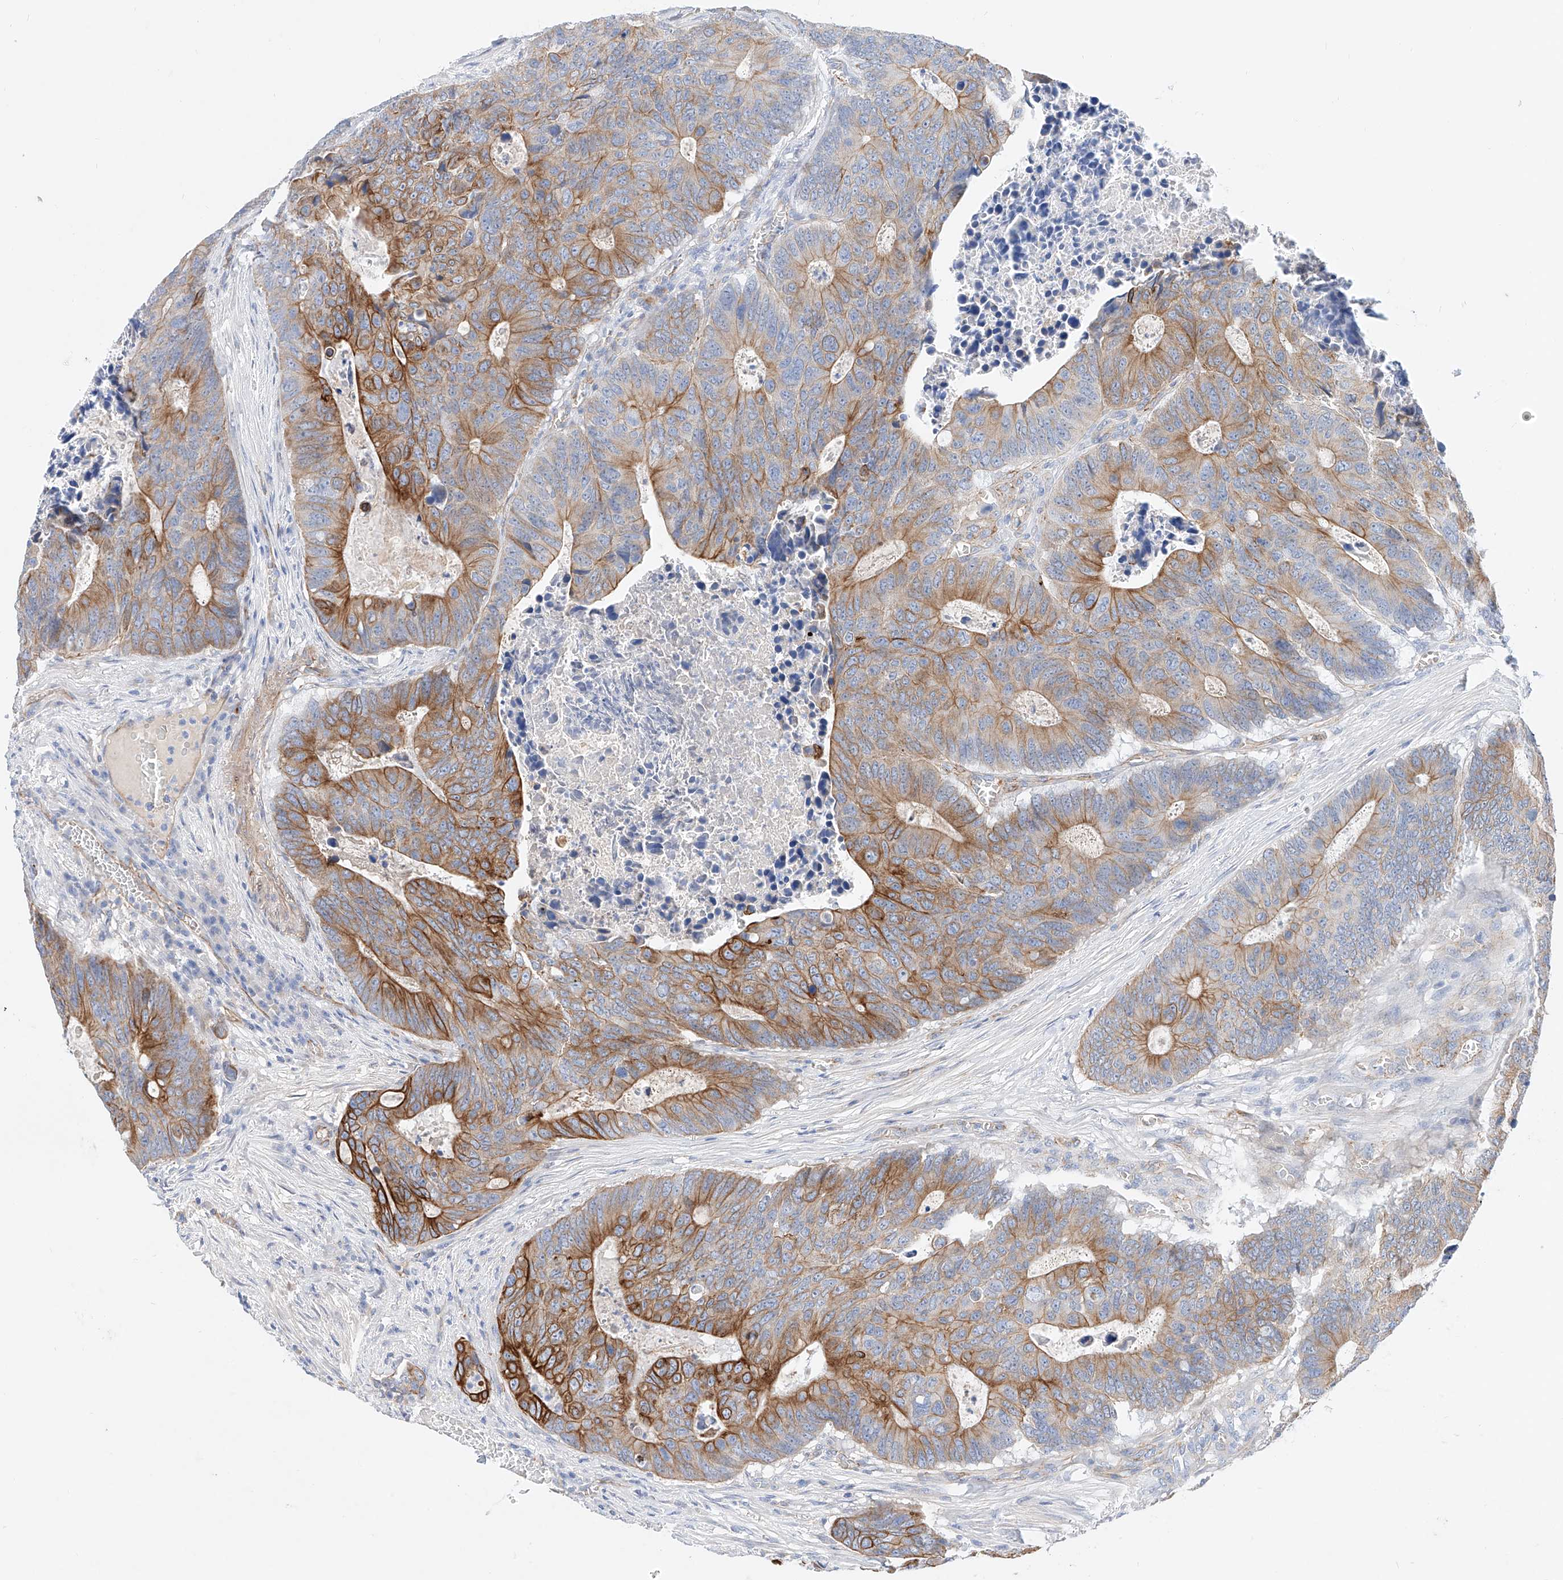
{"staining": {"intensity": "strong", "quantity": "25%-75%", "location": "cytoplasmic/membranous"}, "tissue": "colorectal cancer", "cell_type": "Tumor cells", "image_type": "cancer", "snomed": [{"axis": "morphology", "description": "Adenocarcinoma, NOS"}, {"axis": "topography", "description": "Colon"}], "caption": "Protein expression analysis of human colorectal cancer (adenocarcinoma) reveals strong cytoplasmic/membranous positivity in about 25%-75% of tumor cells.", "gene": "SBSPON", "patient": {"sex": "male", "age": 87}}